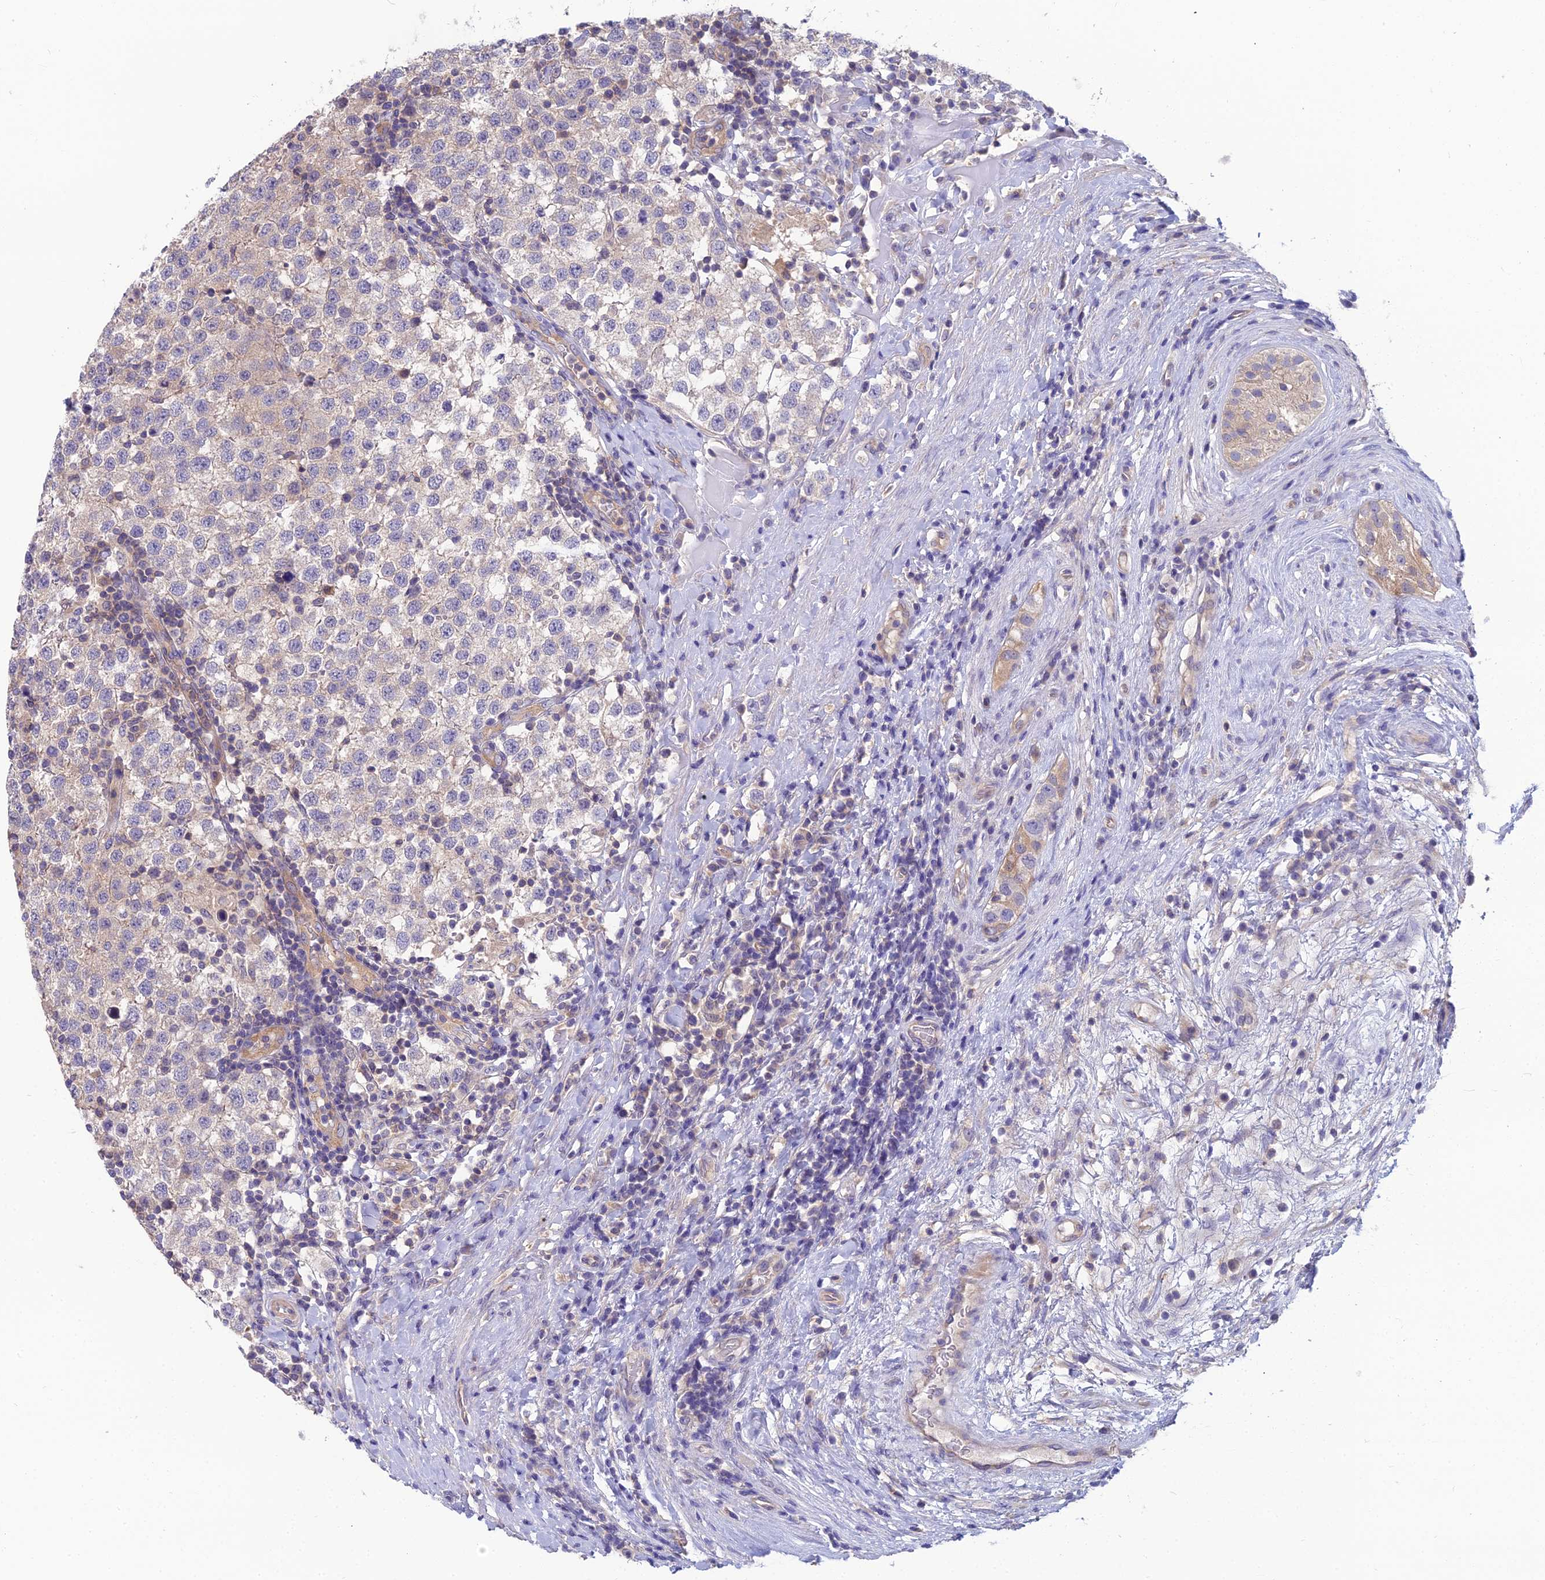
{"staining": {"intensity": "negative", "quantity": "none", "location": "none"}, "tissue": "testis cancer", "cell_type": "Tumor cells", "image_type": "cancer", "snomed": [{"axis": "morphology", "description": "Seminoma, NOS"}, {"axis": "topography", "description": "Testis"}], "caption": "IHC of human testis cancer displays no staining in tumor cells. Nuclei are stained in blue.", "gene": "MVD", "patient": {"sex": "male", "age": 34}}